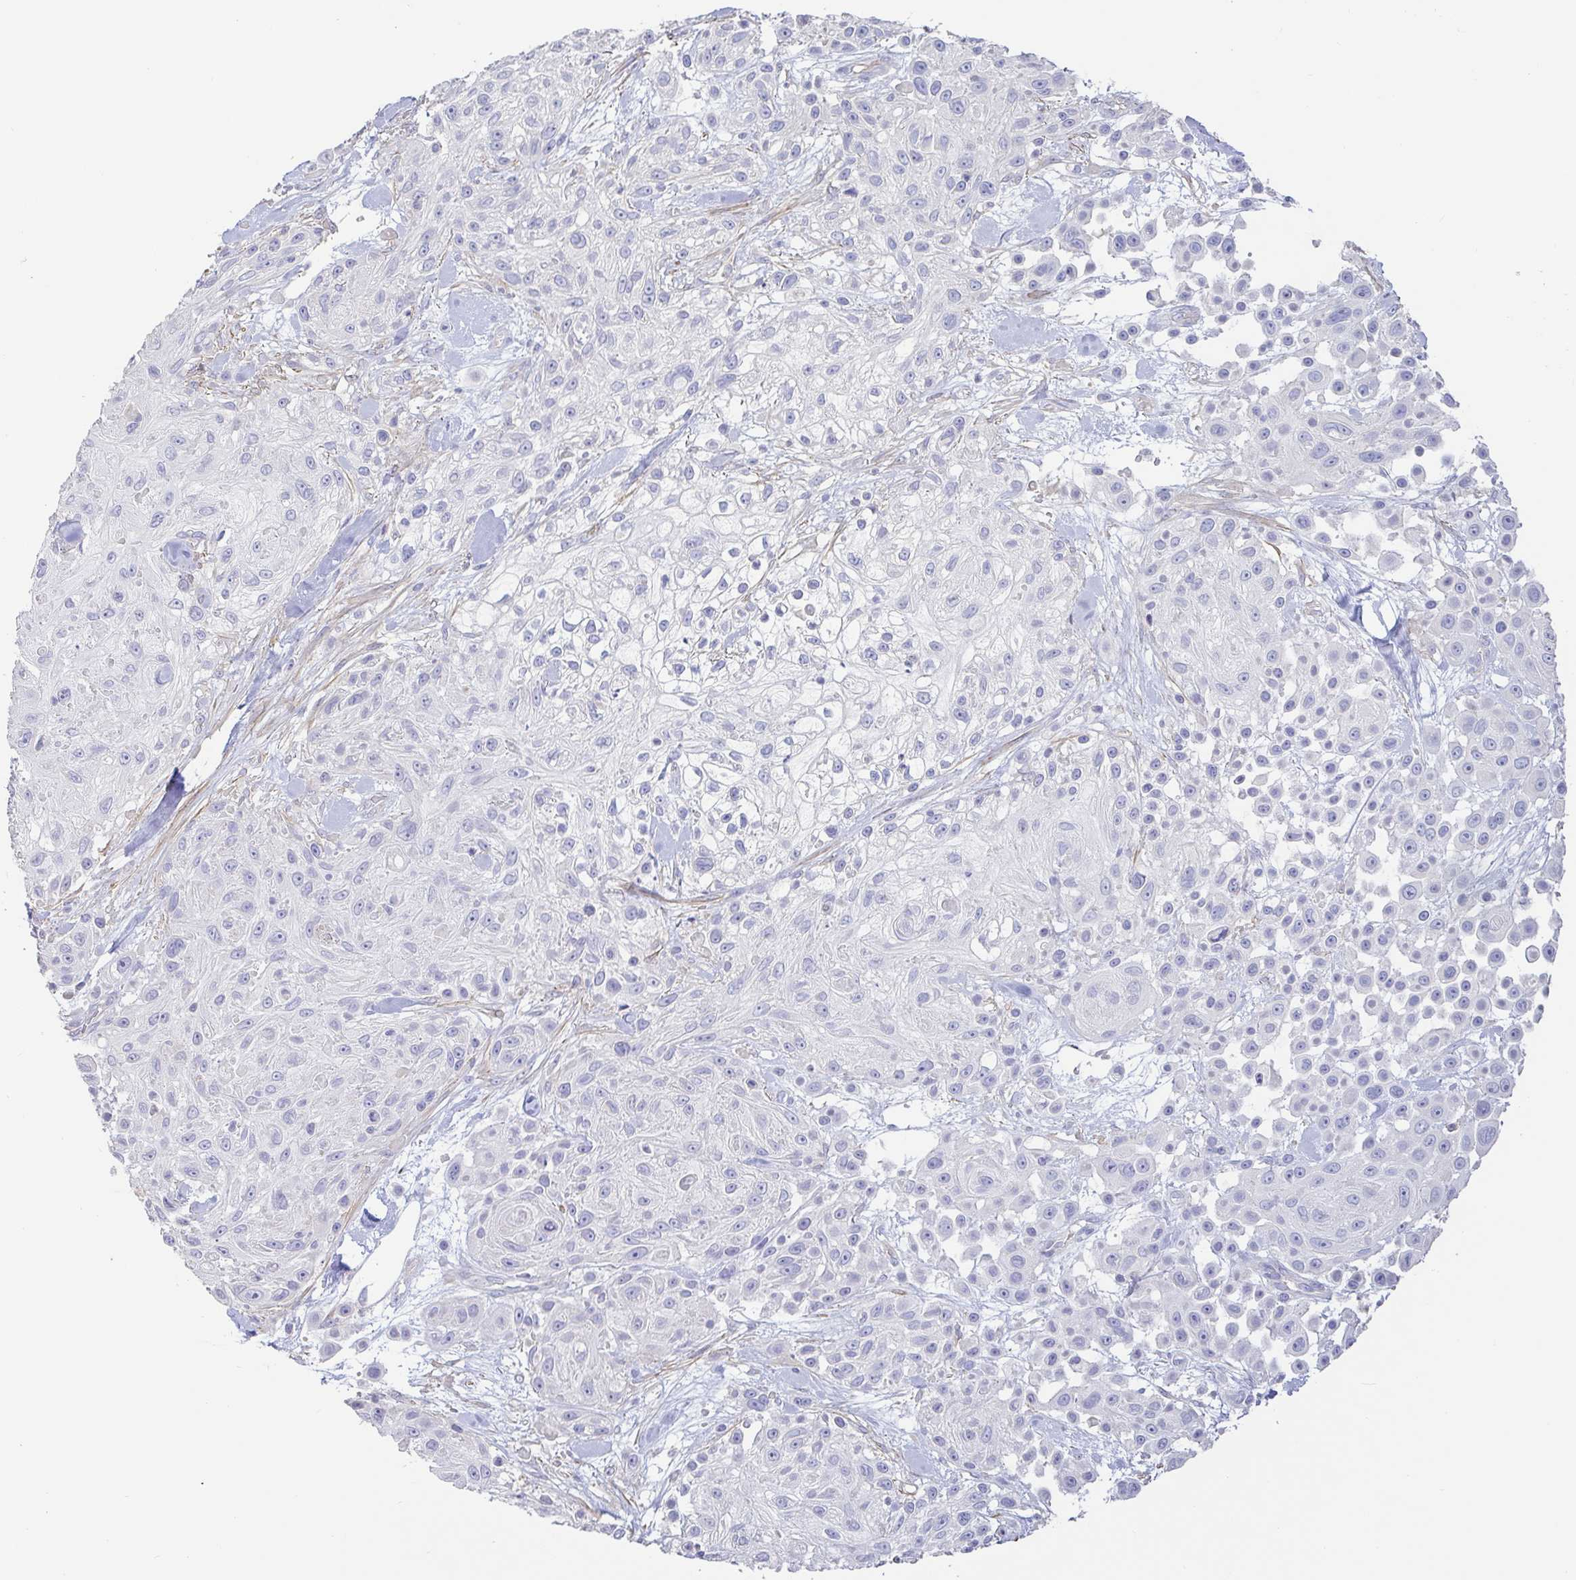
{"staining": {"intensity": "negative", "quantity": "none", "location": "none"}, "tissue": "skin cancer", "cell_type": "Tumor cells", "image_type": "cancer", "snomed": [{"axis": "morphology", "description": "Squamous cell carcinoma, NOS"}, {"axis": "topography", "description": "Skin"}], "caption": "Immunohistochemistry histopathology image of skin squamous cell carcinoma stained for a protein (brown), which reveals no expression in tumor cells.", "gene": "PYGM", "patient": {"sex": "male", "age": 67}}